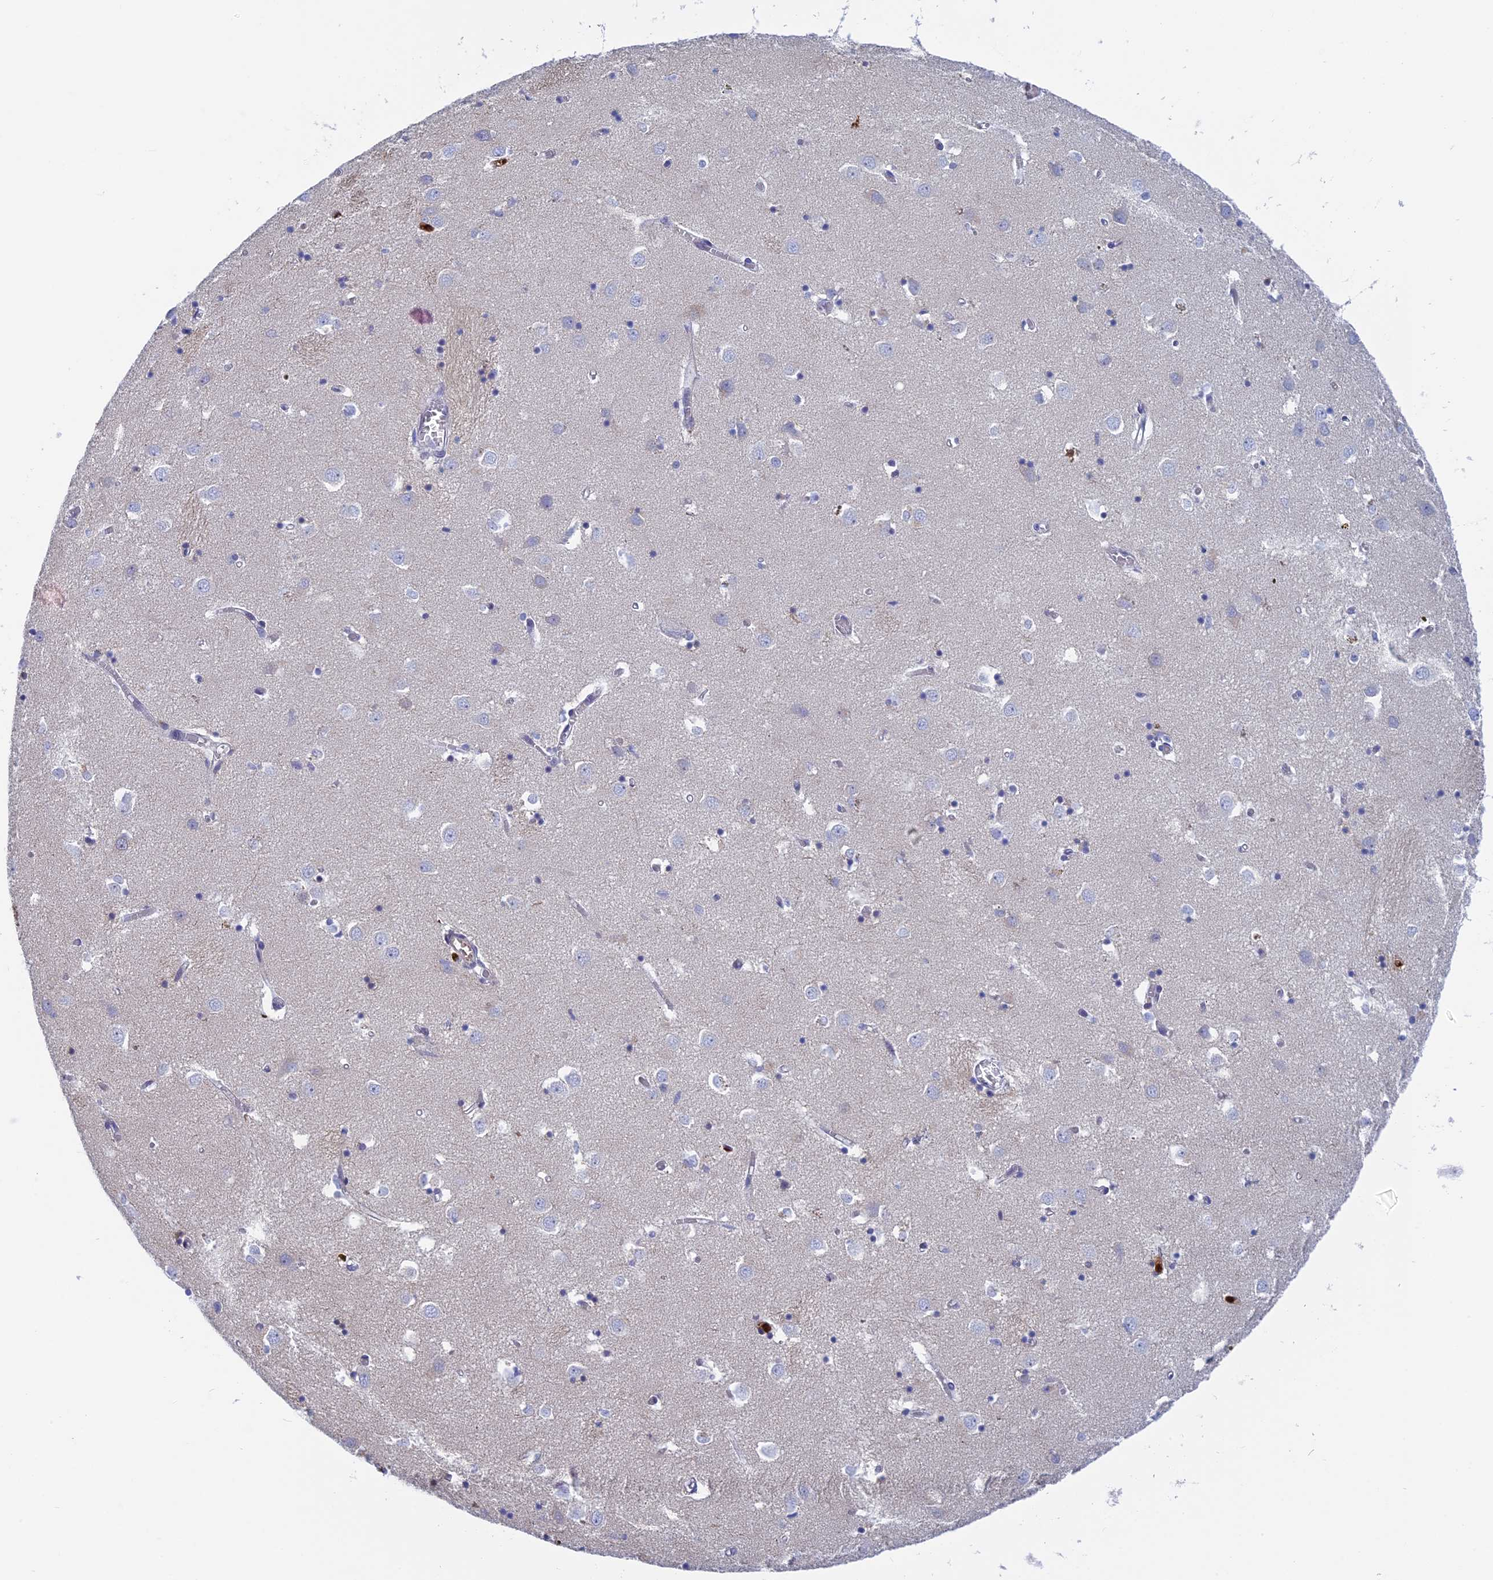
{"staining": {"intensity": "negative", "quantity": "none", "location": "none"}, "tissue": "caudate", "cell_type": "Glial cells", "image_type": "normal", "snomed": [{"axis": "morphology", "description": "Normal tissue, NOS"}, {"axis": "topography", "description": "Lateral ventricle wall"}], "caption": "A high-resolution micrograph shows immunohistochemistry (IHC) staining of normal caudate, which displays no significant expression in glial cells.", "gene": "SLC26A1", "patient": {"sex": "male", "age": 70}}